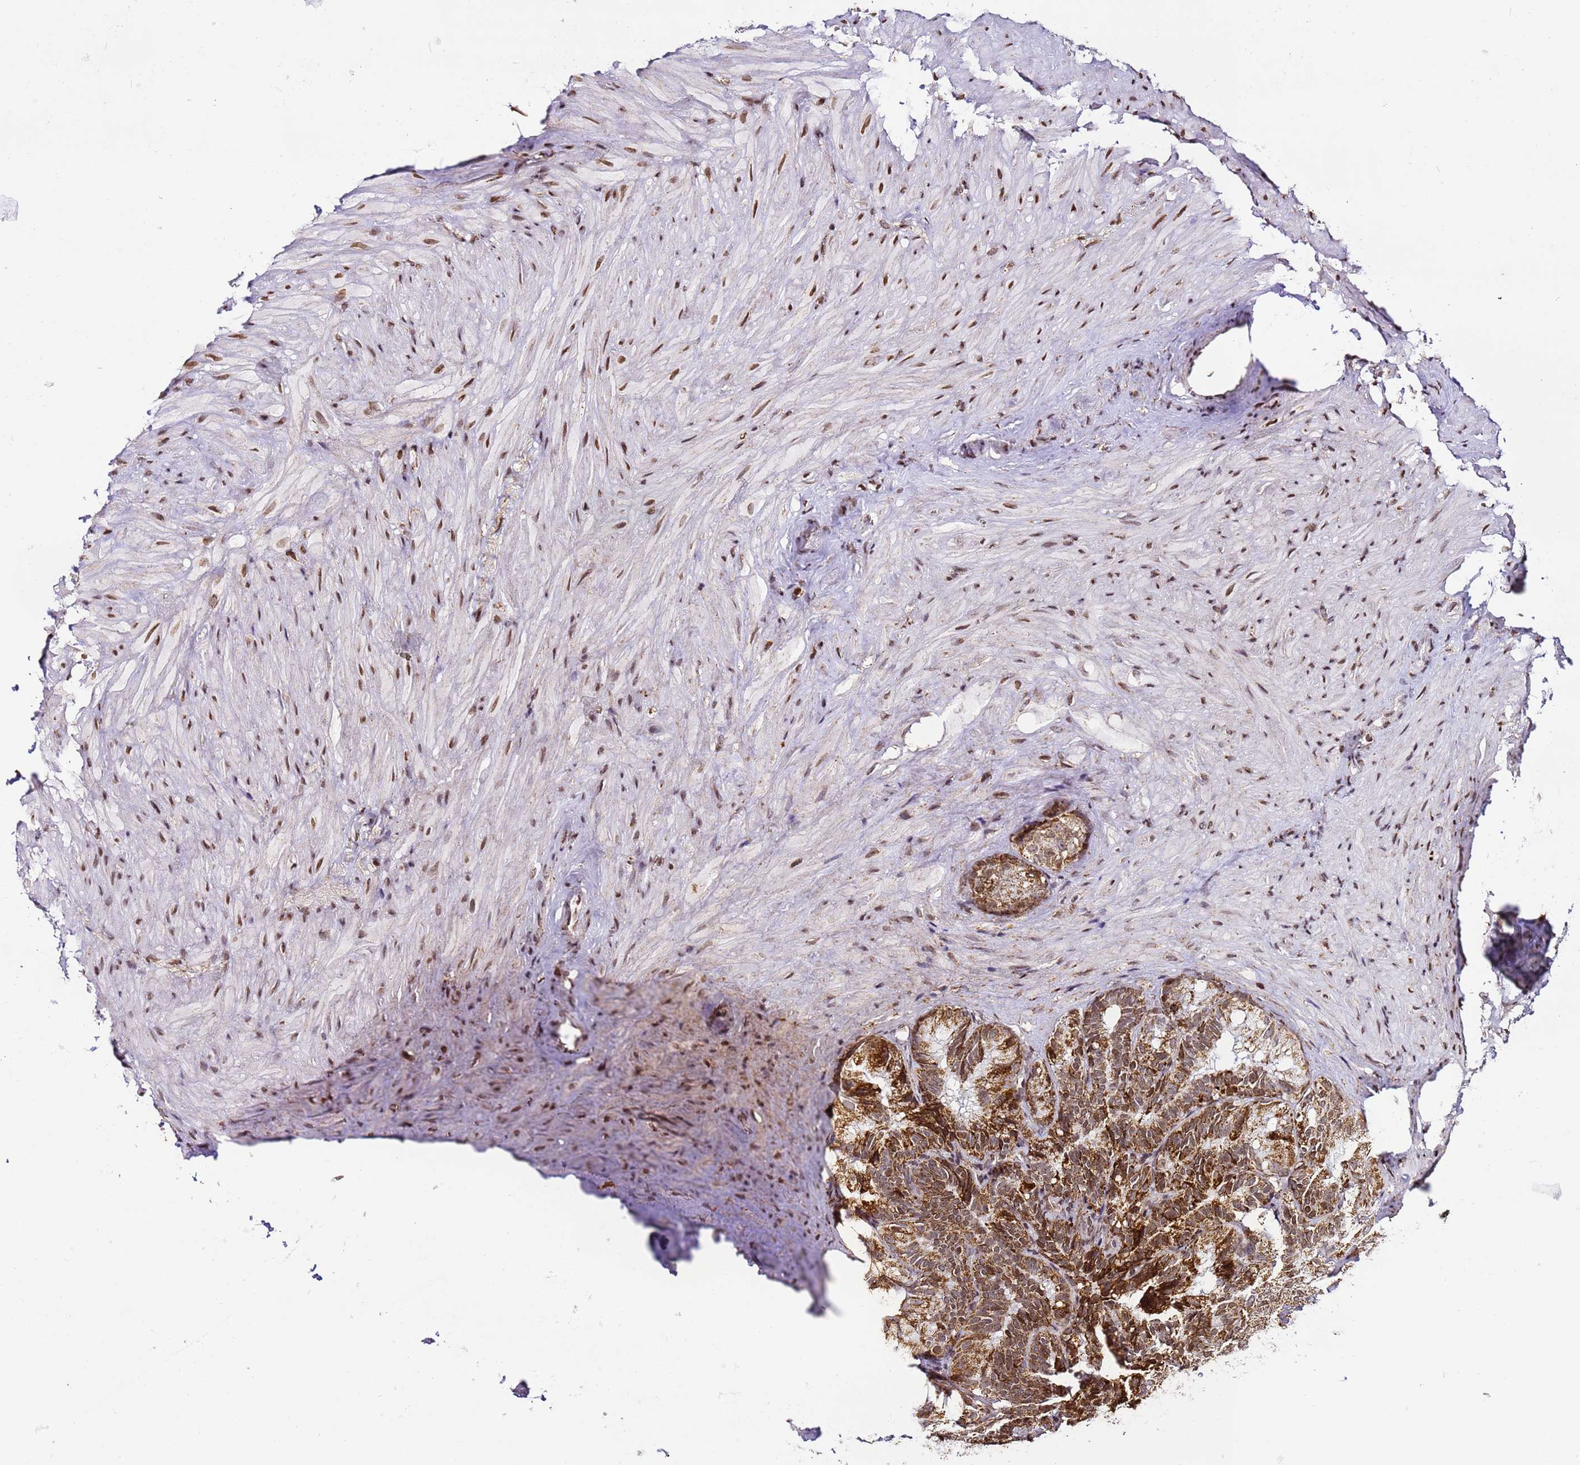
{"staining": {"intensity": "strong", "quantity": ">75%", "location": "cytoplasmic/membranous"}, "tissue": "seminal vesicle", "cell_type": "Glandular cells", "image_type": "normal", "snomed": [{"axis": "morphology", "description": "Normal tissue, NOS"}, {"axis": "topography", "description": "Seminal veicle"}], "caption": "The image shows immunohistochemical staining of unremarkable seminal vesicle. There is strong cytoplasmic/membranous expression is appreciated in about >75% of glandular cells. Using DAB (3,3'-diaminobenzidine) (brown) and hematoxylin (blue) stains, captured at high magnification using brightfield microscopy.", "gene": "HSPE1", "patient": {"sex": "male", "age": 60}}